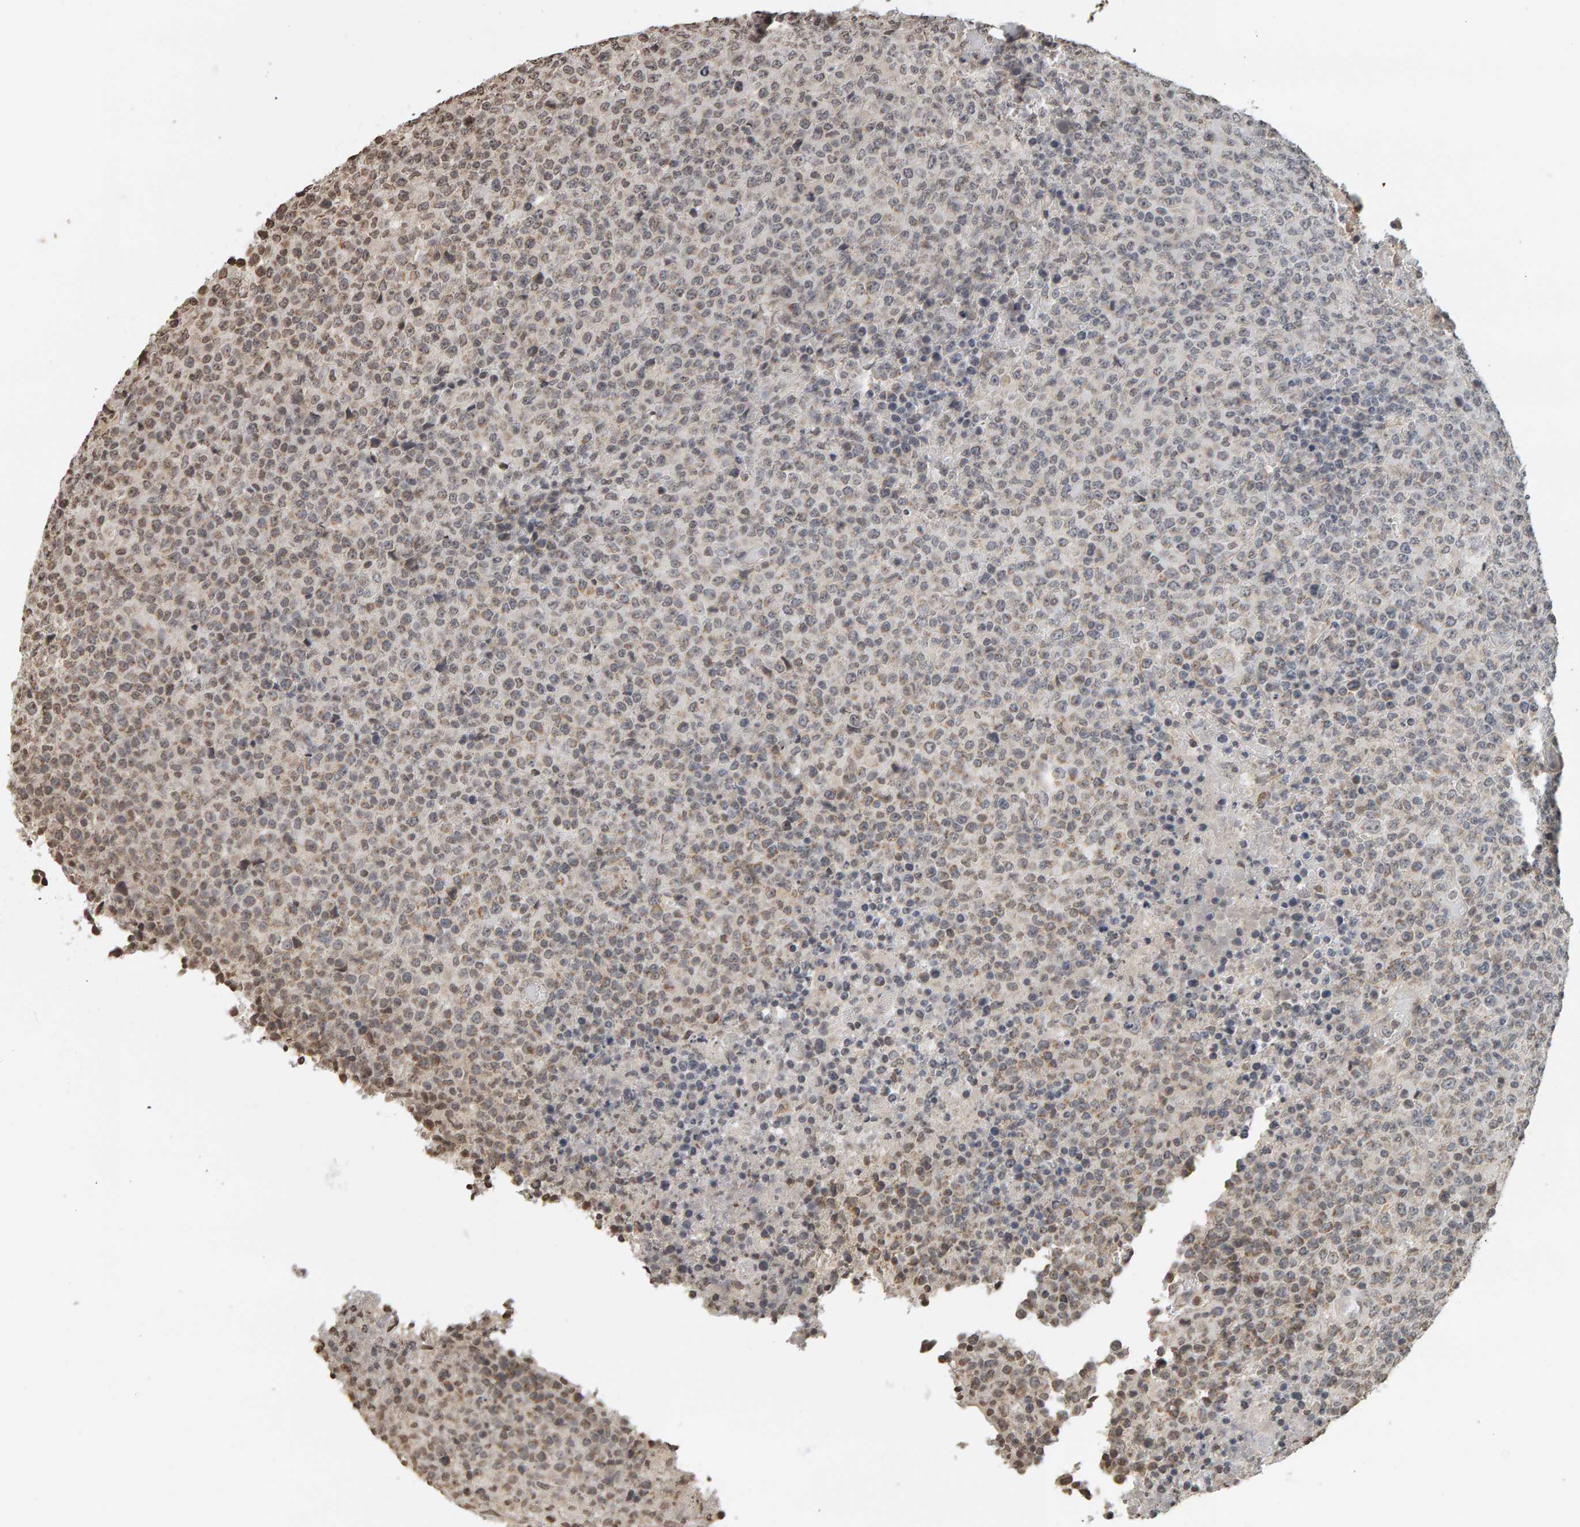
{"staining": {"intensity": "weak", "quantity": "<25%", "location": "cytoplasmic/membranous"}, "tissue": "lymphoma", "cell_type": "Tumor cells", "image_type": "cancer", "snomed": [{"axis": "morphology", "description": "Malignant lymphoma, non-Hodgkin's type, High grade"}, {"axis": "topography", "description": "Lymph node"}], "caption": "Malignant lymphoma, non-Hodgkin's type (high-grade) was stained to show a protein in brown. There is no significant expression in tumor cells.", "gene": "AFF4", "patient": {"sex": "male", "age": 13}}